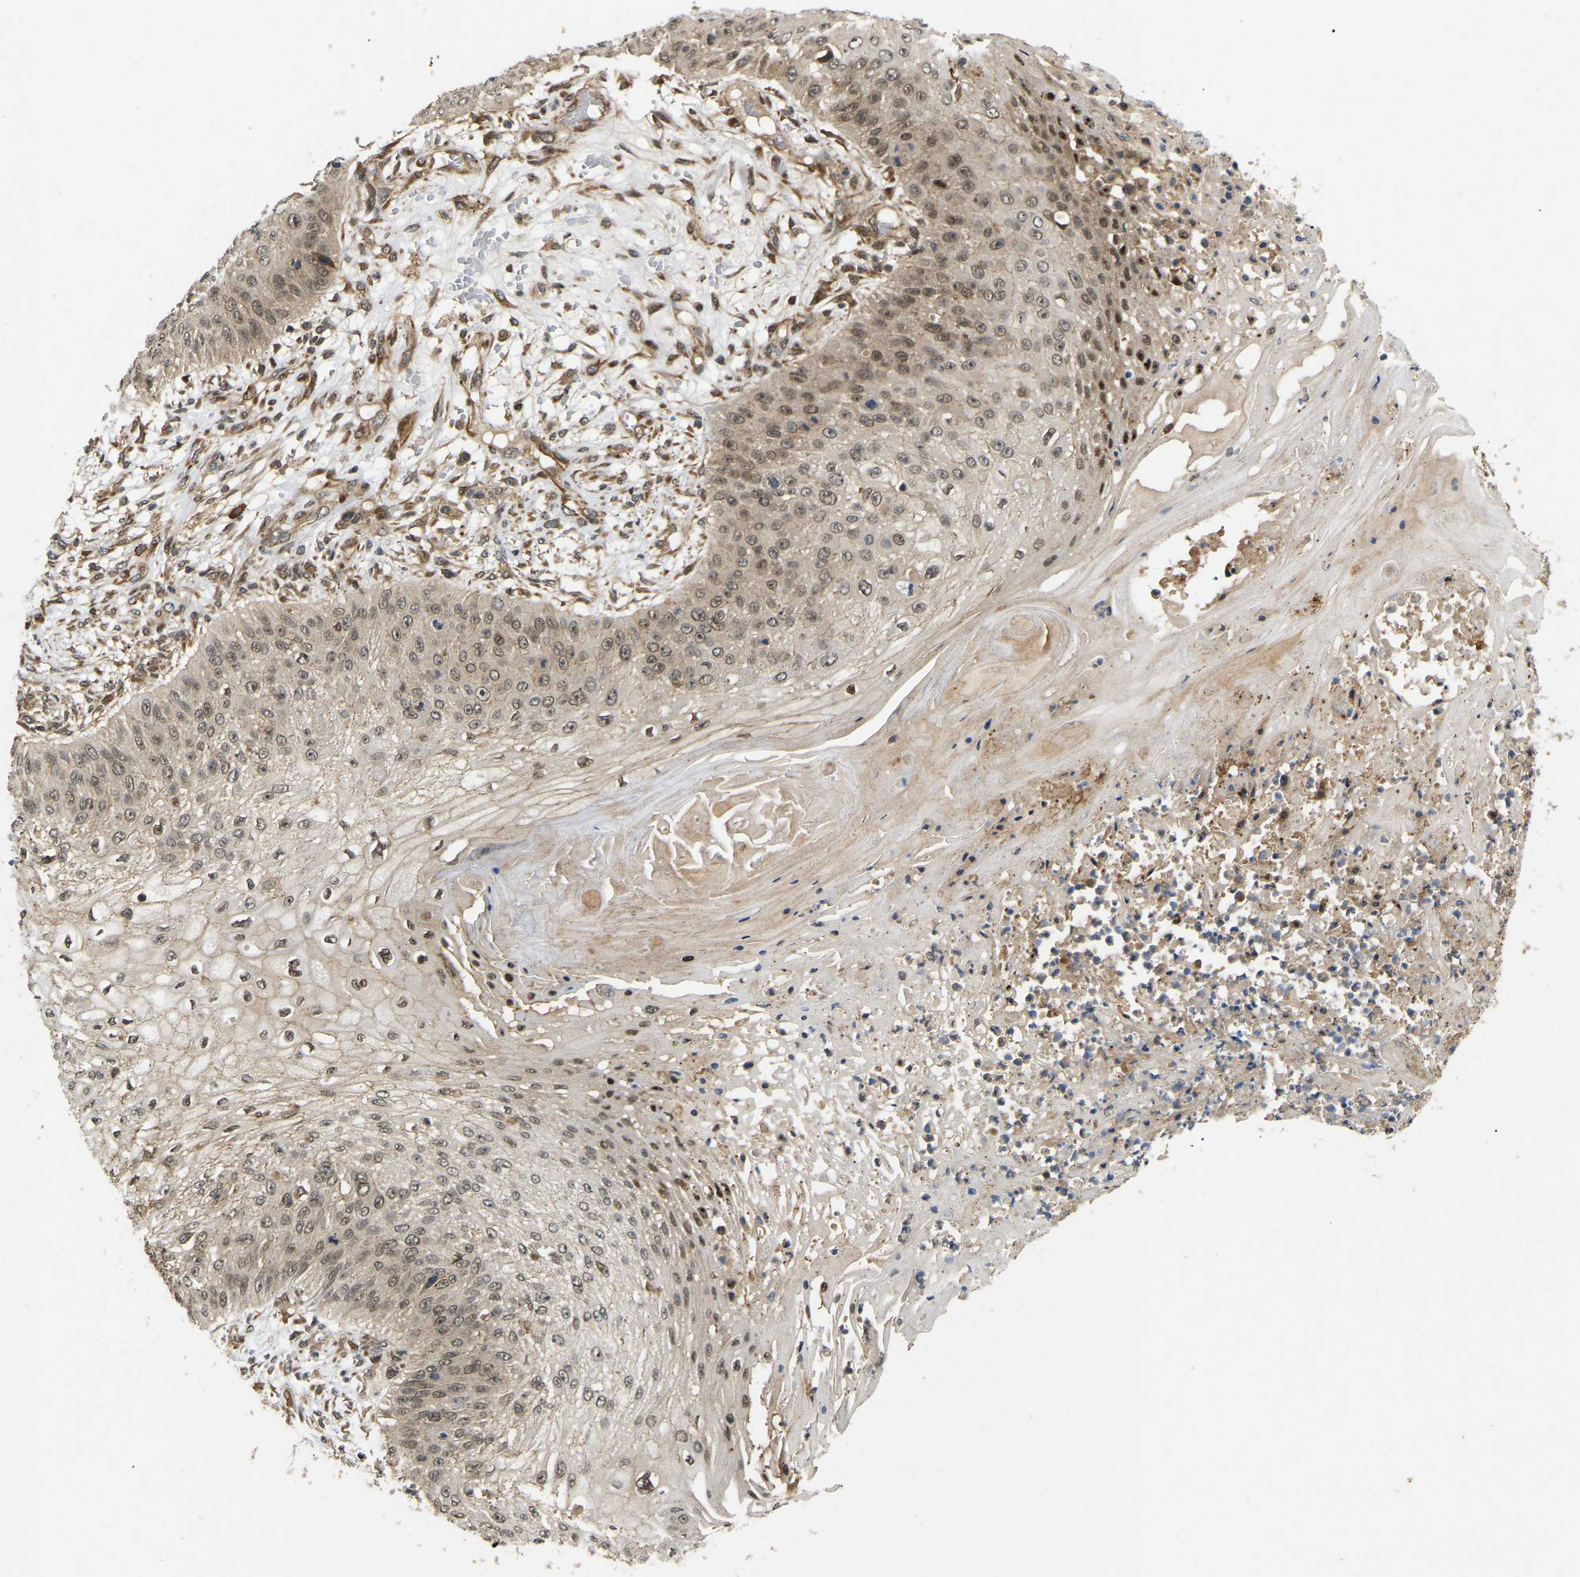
{"staining": {"intensity": "weak", "quantity": ">75%", "location": "cytoplasmic/membranous,nuclear"}, "tissue": "skin cancer", "cell_type": "Tumor cells", "image_type": "cancer", "snomed": [{"axis": "morphology", "description": "Squamous cell carcinoma, NOS"}, {"axis": "topography", "description": "Skin"}], "caption": "Immunohistochemical staining of human squamous cell carcinoma (skin) reveals low levels of weak cytoplasmic/membranous and nuclear protein expression in about >75% of tumor cells.", "gene": "KIAA1549", "patient": {"sex": "female", "age": 80}}